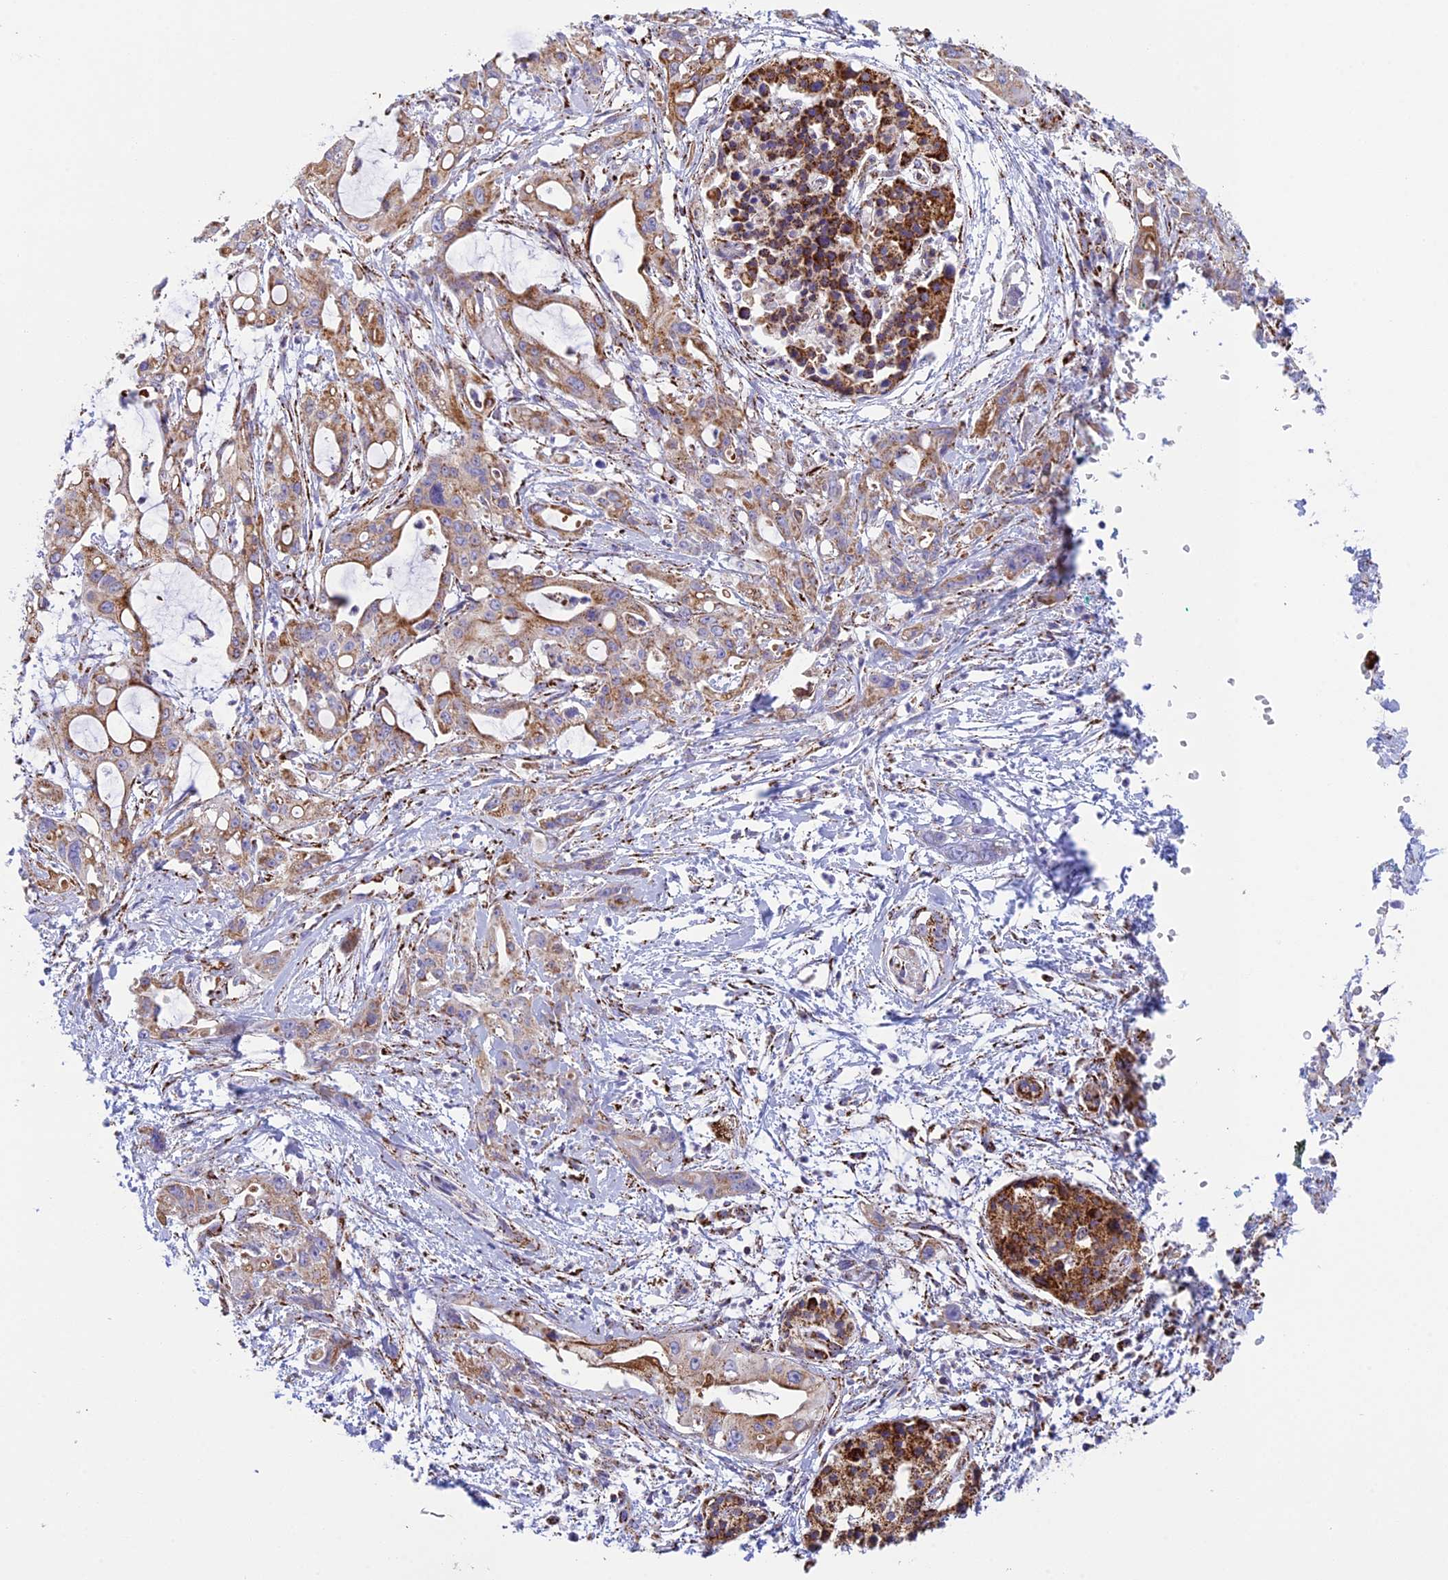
{"staining": {"intensity": "moderate", "quantity": "25%-75%", "location": "cytoplasmic/membranous"}, "tissue": "pancreatic cancer", "cell_type": "Tumor cells", "image_type": "cancer", "snomed": [{"axis": "morphology", "description": "Adenocarcinoma, NOS"}, {"axis": "topography", "description": "Pancreas"}], "caption": "Adenocarcinoma (pancreatic) tissue reveals moderate cytoplasmic/membranous positivity in approximately 25%-75% of tumor cells", "gene": "ISOC2", "patient": {"sex": "male", "age": 68}}